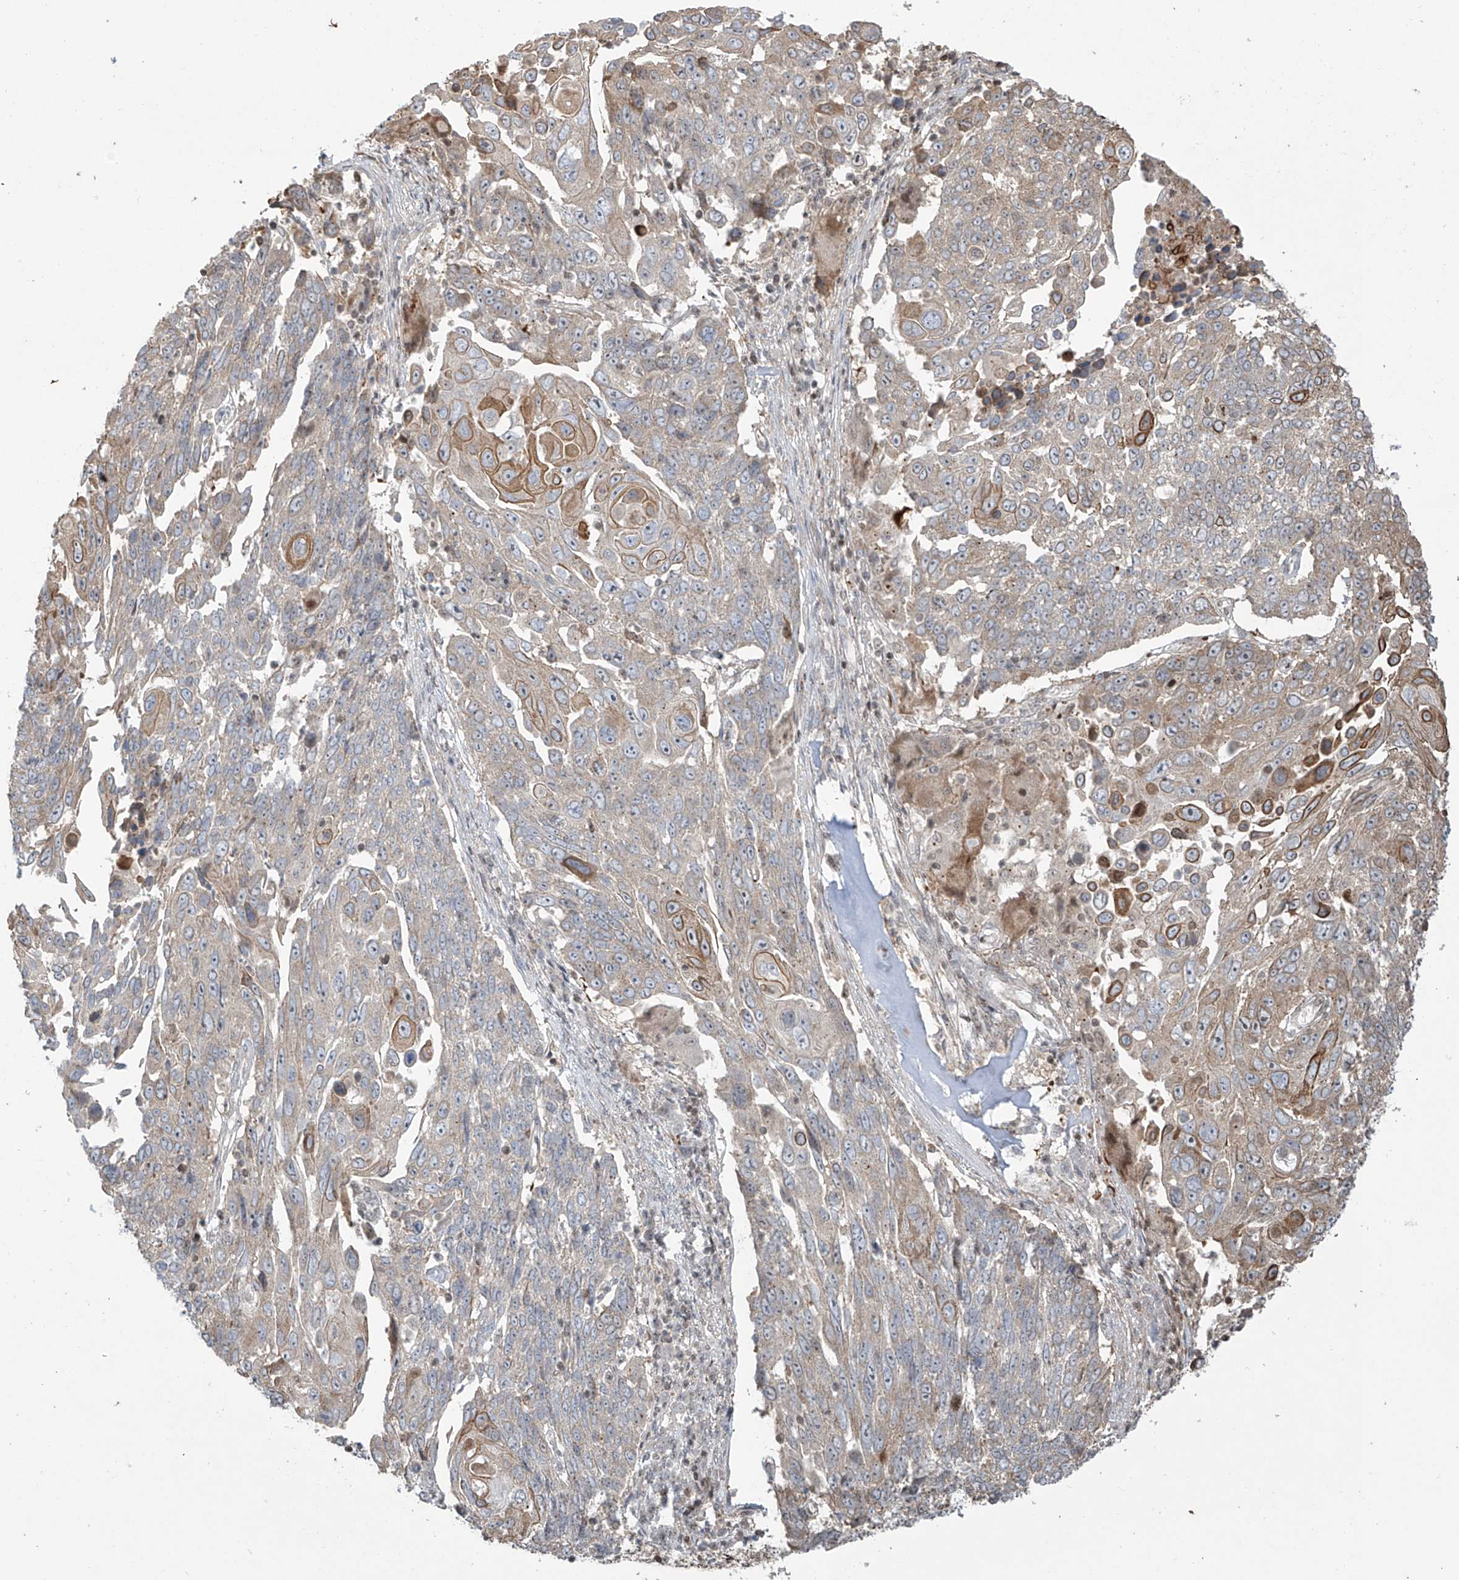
{"staining": {"intensity": "moderate", "quantity": "<25%", "location": "cytoplasmic/membranous"}, "tissue": "lung cancer", "cell_type": "Tumor cells", "image_type": "cancer", "snomed": [{"axis": "morphology", "description": "Squamous cell carcinoma, NOS"}, {"axis": "topography", "description": "Lung"}], "caption": "Lung squamous cell carcinoma stained with immunohistochemistry (IHC) demonstrates moderate cytoplasmic/membranous staining in approximately <25% of tumor cells.", "gene": "VMP1", "patient": {"sex": "male", "age": 66}}